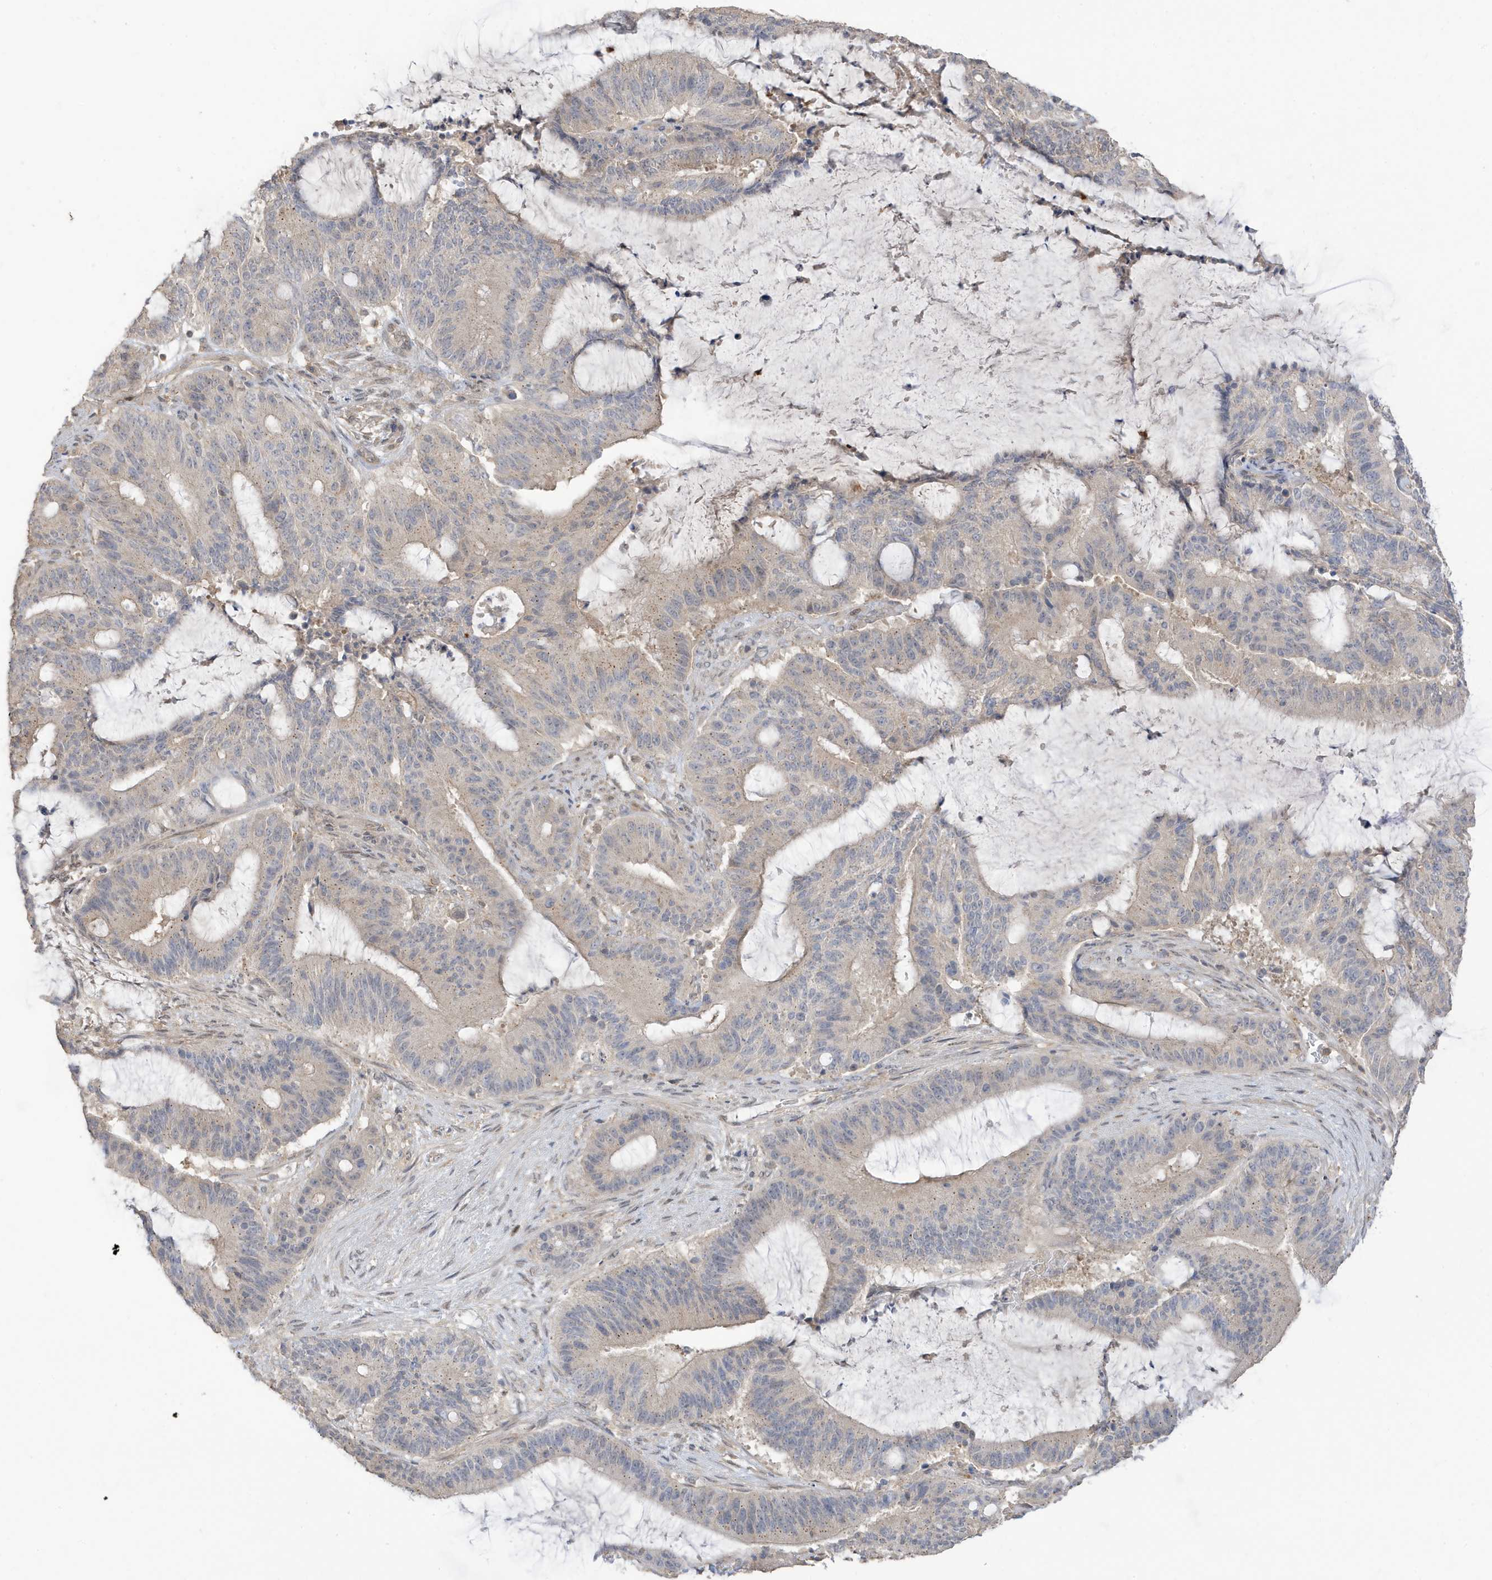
{"staining": {"intensity": "negative", "quantity": "none", "location": "none"}, "tissue": "liver cancer", "cell_type": "Tumor cells", "image_type": "cancer", "snomed": [{"axis": "morphology", "description": "Normal tissue, NOS"}, {"axis": "morphology", "description": "Cholangiocarcinoma"}, {"axis": "topography", "description": "Liver"}, {"axis": "topography", "description": "Peripheral nerve tissue"}], "caption": "Cholangiocarcinoma (liver) was stained to show a protein in brown. There is no significant positivity in tumor cells.", "gene": "TAB3", "patient": {"sex": "female", "age": 73}}